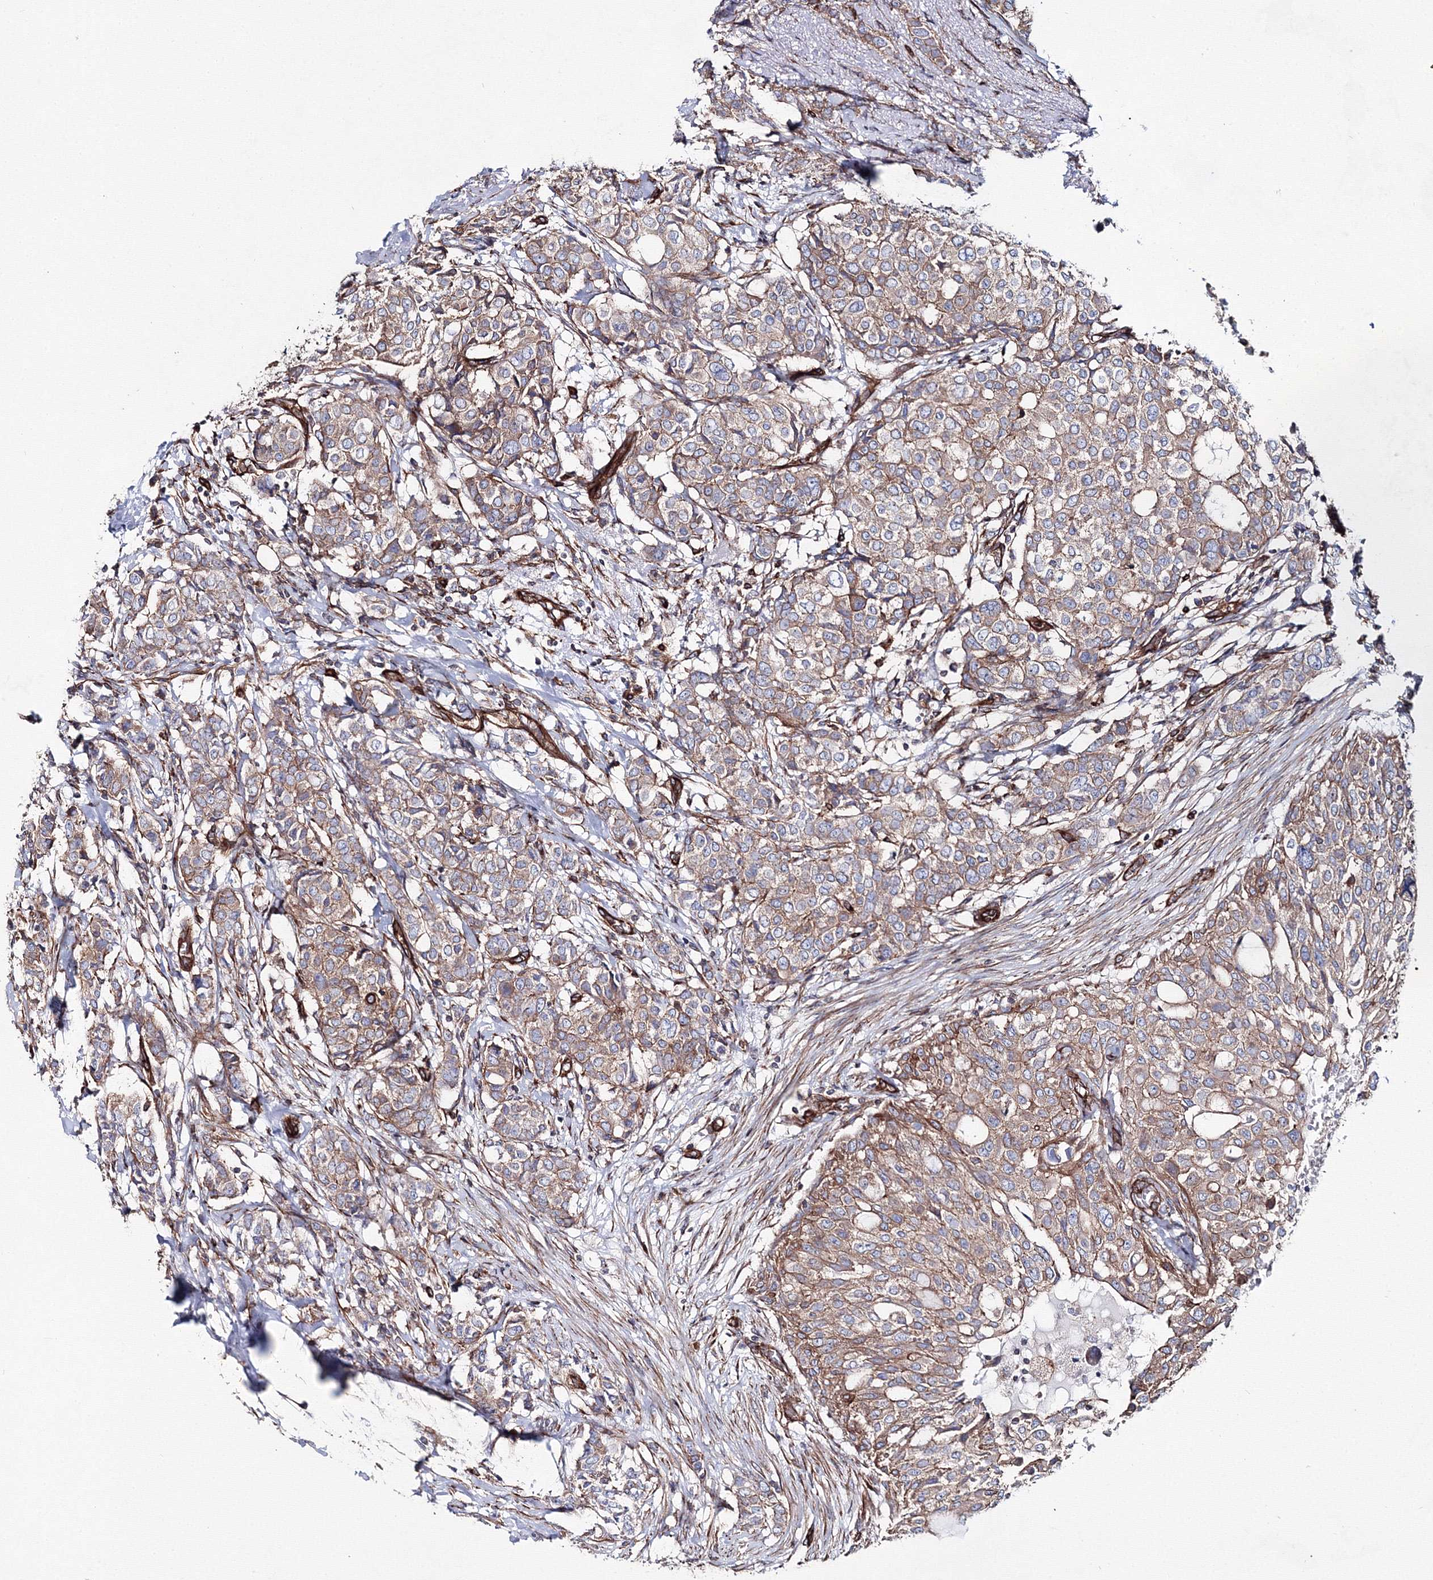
{"staining": {"intensity": "moderate", "quantity": ">75%", "location": "cytoplasmic/membranous"}, "tissue": "breast cancer", "cell_type": "Tumor cells", "image_type": "cancer", "snomed": [{"axis": "morphology", "description": "Lobular carcinoma"}, {"axis": "topography", "description": "Breast"}], "caption": "Brown immunohistochemical staining in breast cancer (lobular carcinoma) shows moderate cytoplasmic/membranous staining in about >75% of tumor cells.", "gene": "ANKRD37", "patient": {"sex": "female", "age": 51}}